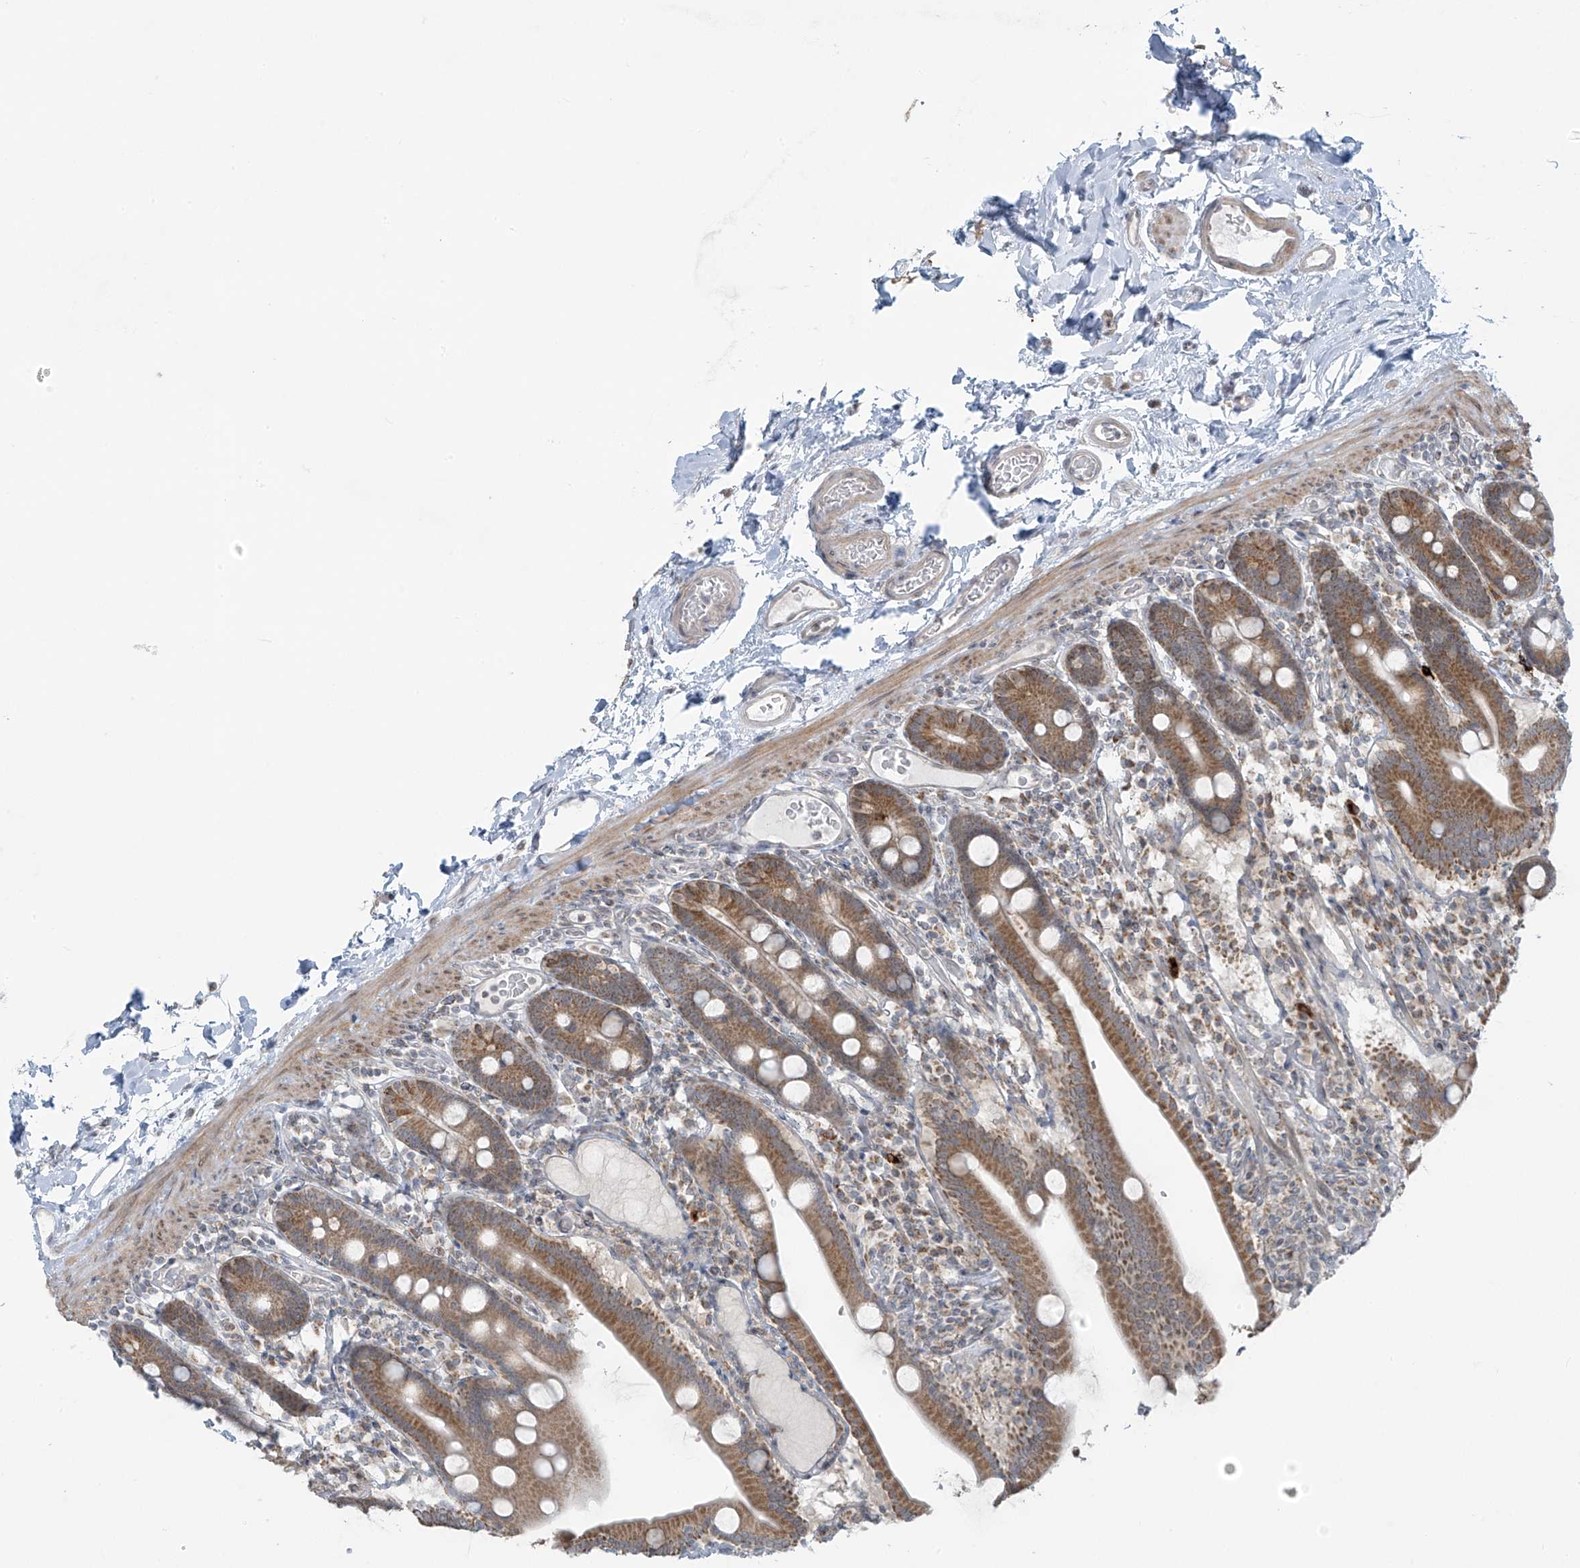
{"staining": {"intensity": "moderate", "quantity": ">75%", "location": "cytoplasmic/membranous"}, "tissue": "duodenum", "cell_type": "Glandular cells", "image_type": "normal", "snomed": [{"axis": "morphology", "description": "Normal tissue, NOS"}, {"axis": "topography", "description": "Duodenum"}], "caption": "Duodenum stained with DAB immunohistochemistry demonstrates medium levels of moderate cytoplasmic/membranous staining in about >75% of glandular cells.", "gene": "HDDC2", "patient": {"sex": "male", "age": 55}}